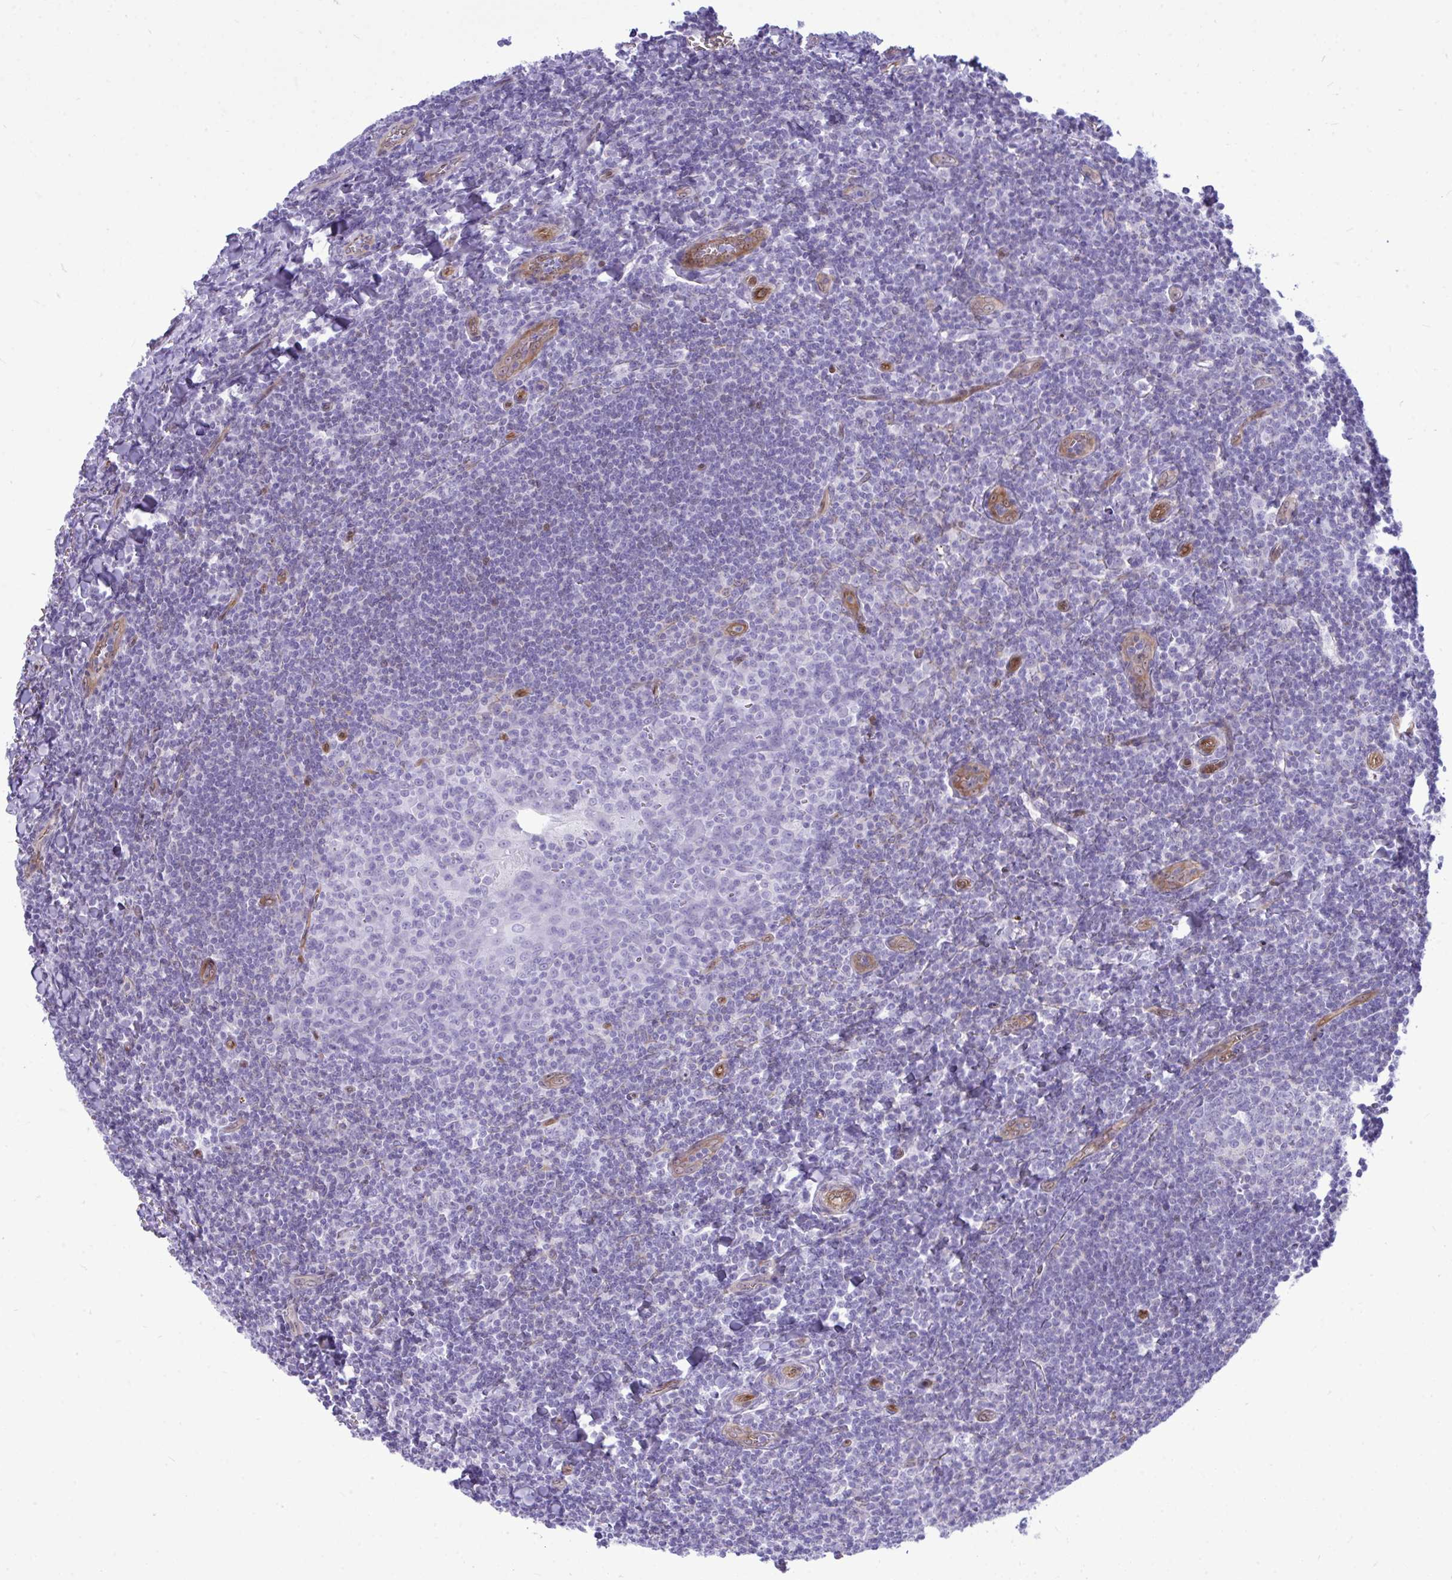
{"staining": {"intensity": "negative", "quantity": "none", "location": "none"}, "tissue": "tonsil", "cell_type": "Germinal center cells", "image_type": "normal", "snomed": [{"axis": "morphology", "description": "Normal tissue, NOS"}, {"axis": "topography", "description": "Tonsil"}], "caption": "The image exhibits no significant positivity in germinal center cells of tonsil.", "gene": "LIMS2", "patient": {"sex": "male", "age": 27}}